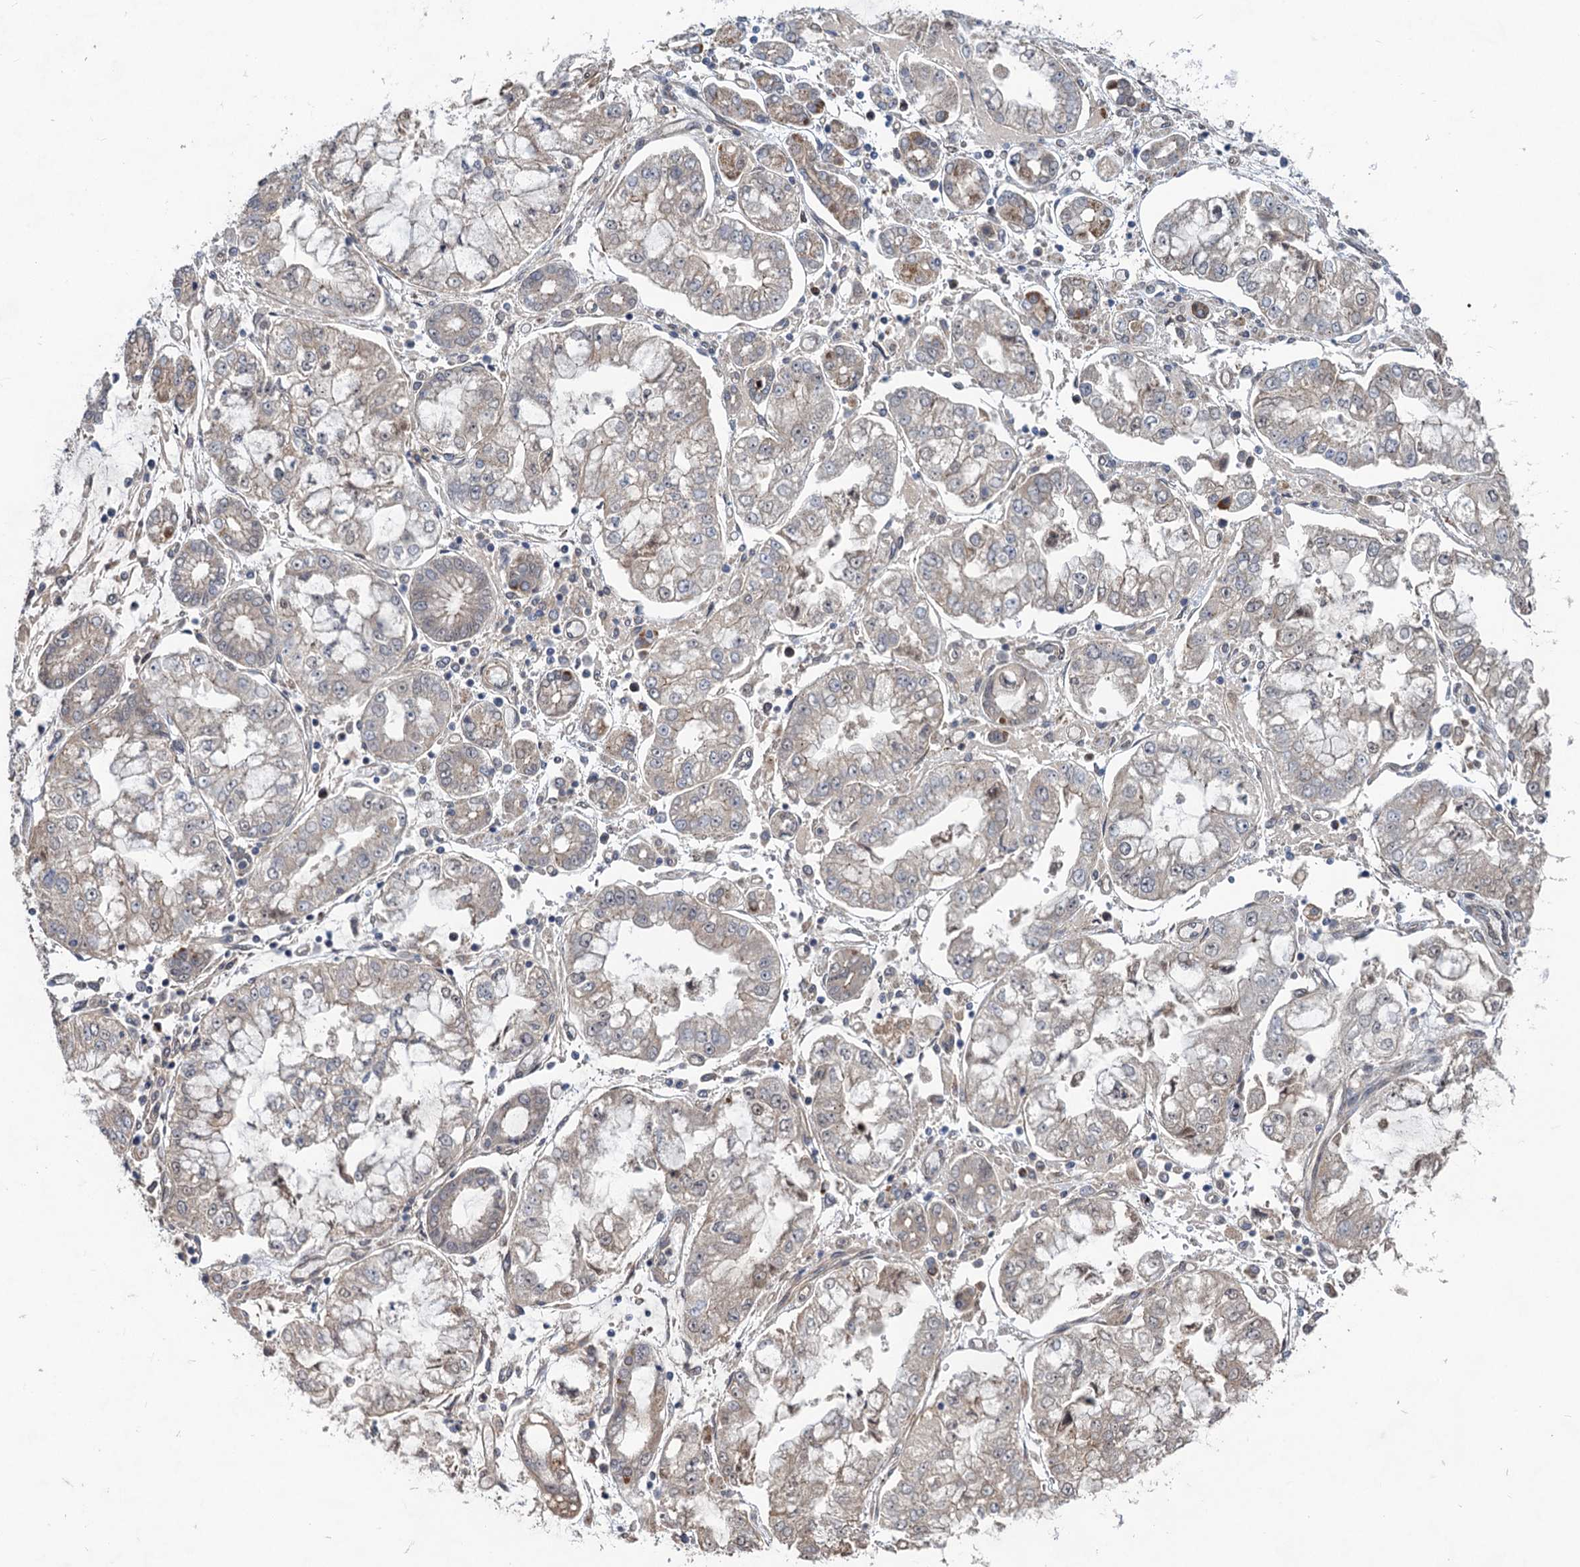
{"staining": {"intensity": "weak", "quantity": "<25%", "location": "cytoplasmic/membranous"}, "tissue": "stomach cancer", "cell_type": "Tumor cells", "image_type": "cancer", "snomed": [{"axis": "morphology", "description": "Adenocarcinoma, NOS"}, {"axis": "topography", "description": "Stomach"}], "caption": "Photomicrograph shows no significant protein staining in tumor cells of stomach cancer (adenocarcinoma).", "gene": "NUDT22", "patient": {"sex": "male", "age": 76}}